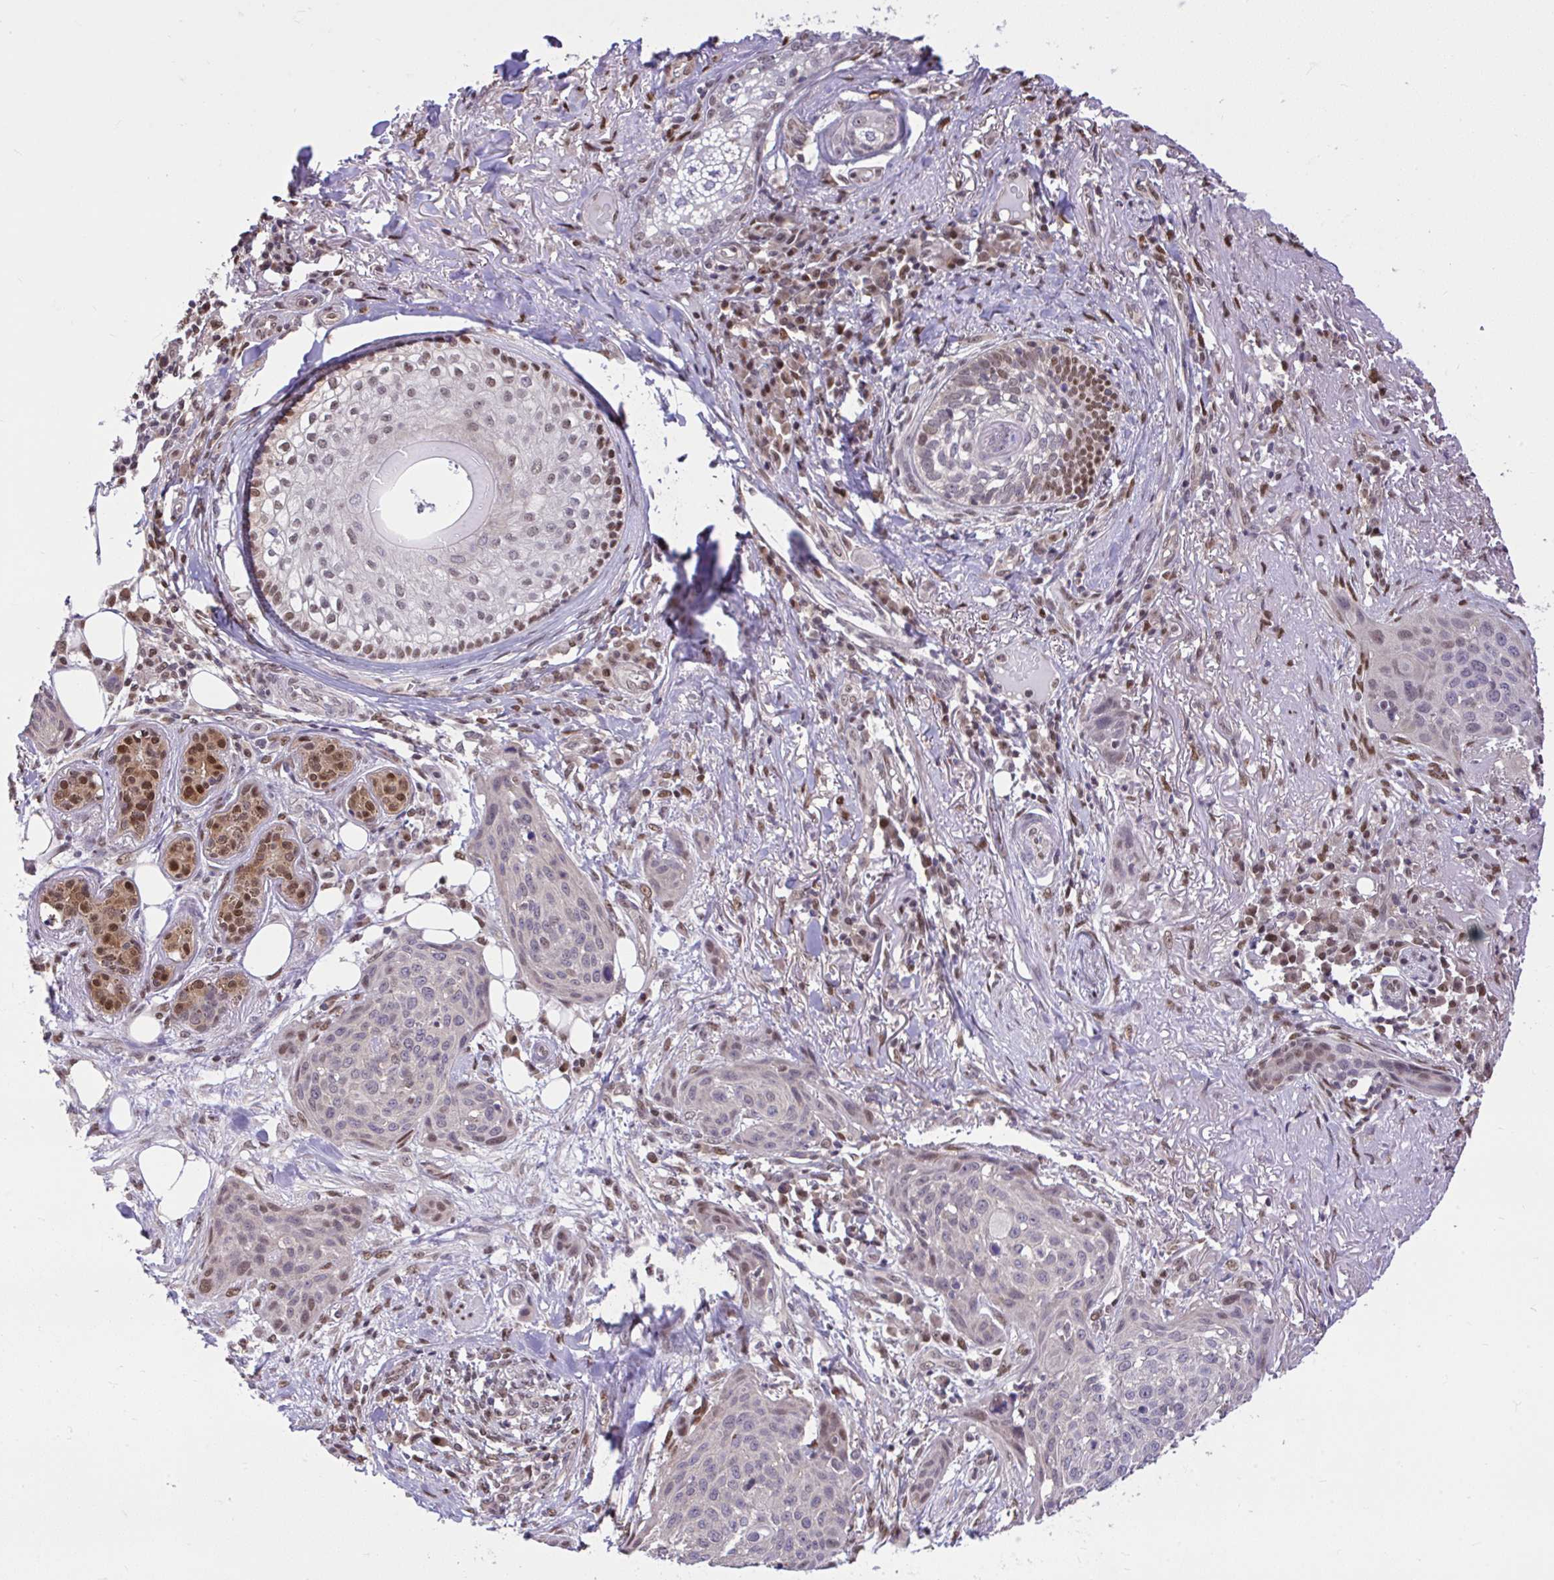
{"staining": {"intensity": "weak", "quantity": "<25%", "location": "nuclear"}, "tissue": "skin cancer", "cell_type": "Tumor cells", "image_type": "cancer", "snomed": [{"axis": "morphology", "description": "Squamous cell carcinoma, NOS"}, {"axis": "topography", "description": "Skin"}], "caption": "Tumor cells show no significant positivity in skin squamous cell carcinoma. (Brightfield microscopy of DAB (3,3'-diaminobenzidine) IHC at high magnification).", "gene": "GLIS3", "patient": {"sex": "female", "age": 87}}